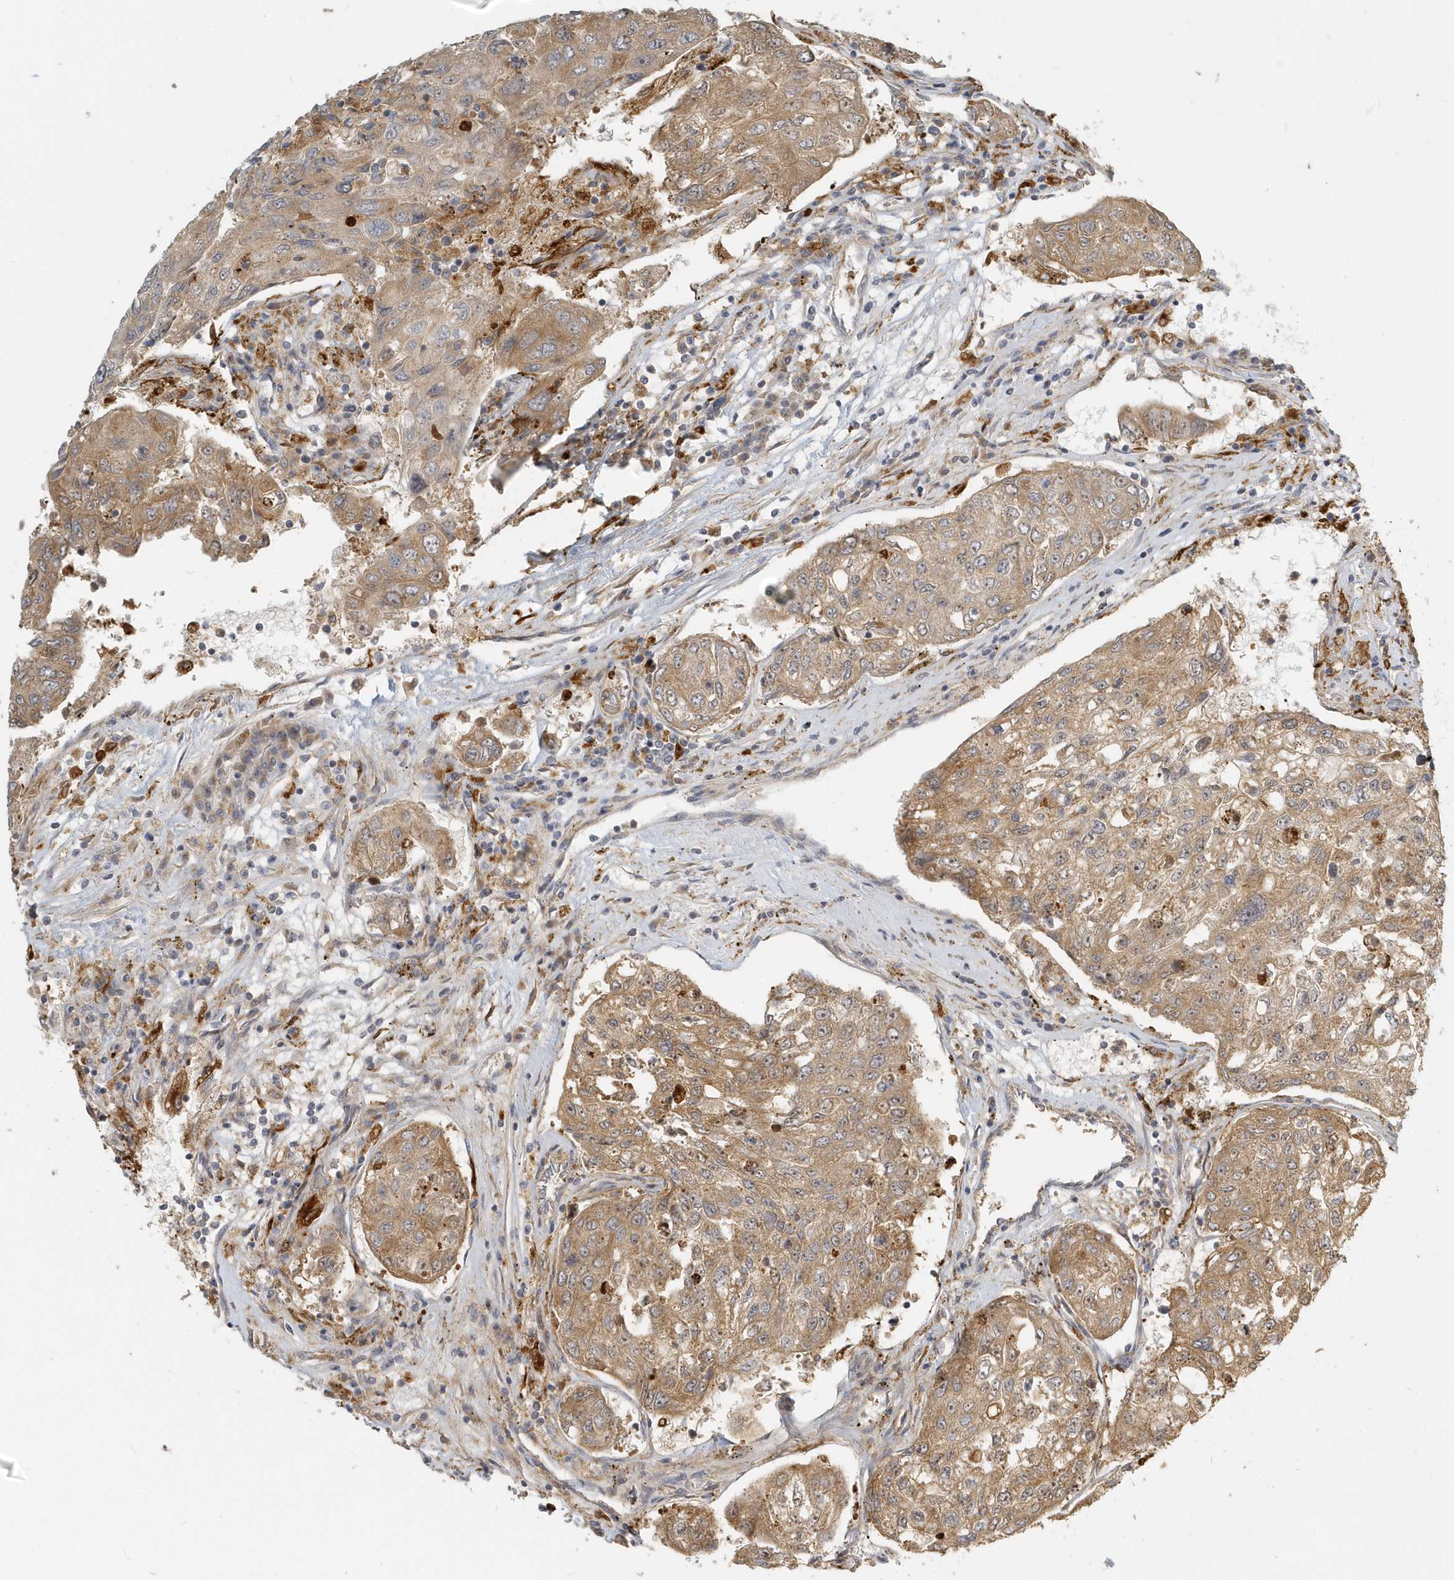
{"staining": {"intensity": "moderate", "quantity": ">75%", "location": "cytoplasmic/membranous"}, "tissue": "urothelial cancer", "cell_type": "Tumor cells", "image_type": "cancer", "snomed": [{"axis": "morphology", "description": "Urothelial carcinoma, High grade"}, {"axis": "topography", "description": "Lymph node"}, {"axis": "topography", "description": "Urinary bladder"}], "caption": "Immunohistochemical staining of human urothelial cancer displays moderate cytoplasmic/membranous protein expression in about >75% of tumor cells. (DAB IHC with brightfield microscopy, high magnification).", "gene": "NAPB", "patient": {"sex": "male", "age": 51}}